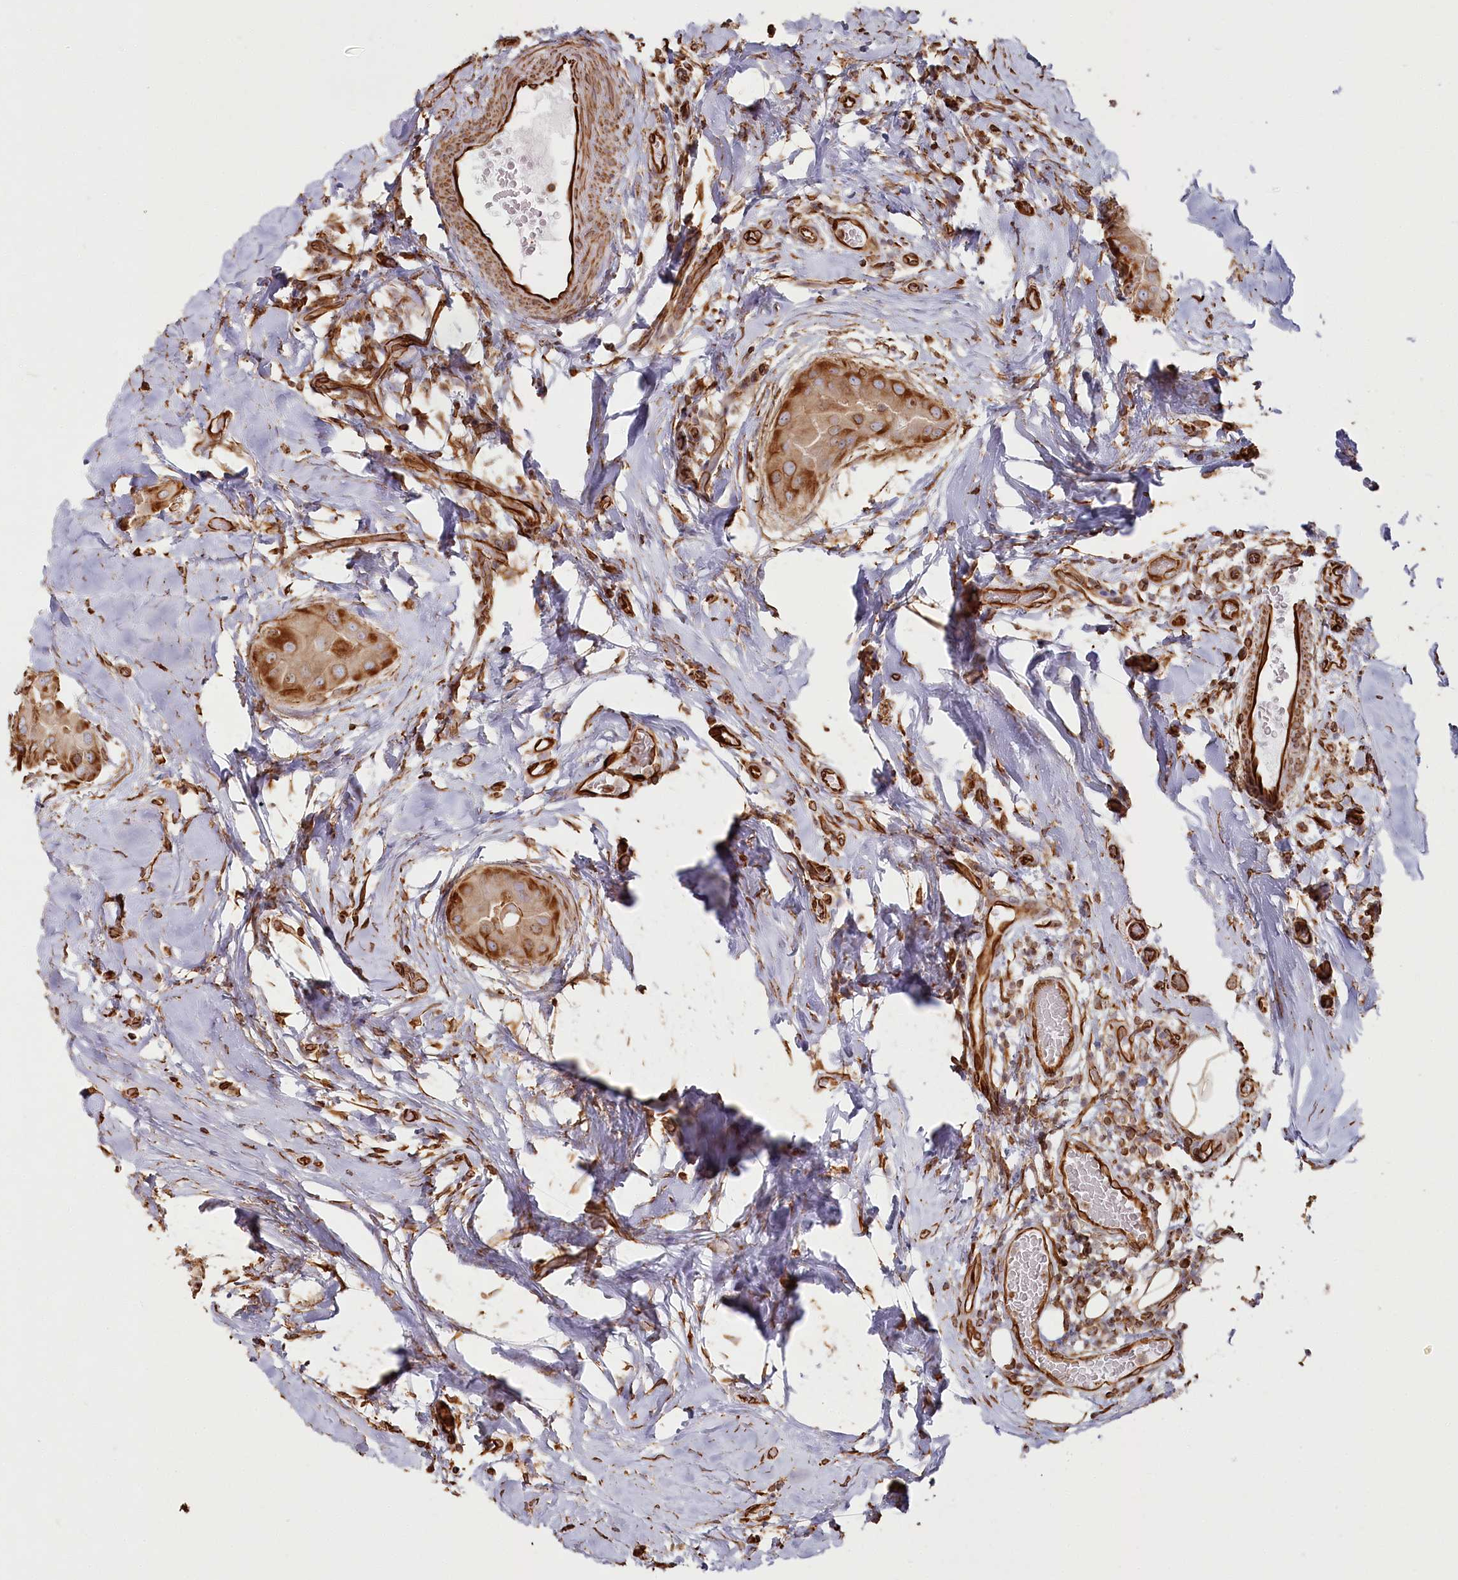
{"staining": {"intensity": "moderate", "quantity": ">75%", "location": "cytoplasmic/membranous"}, "tissue": "thyroid cancer", "cell_type": "Tumor cells", "image_type": "cancer", "snomed": [{"axis": "morphology", "description": "Papillary adenocarcinoma, NOS"}, {"axis": "topography", "description": "Thyroid gland"}], "caption": "DAB immunohistochemical staining of human thyroid cancer shows moderate cytoplasmic/membranous protein positivity in about >75% of tumor cells.", "gene": "TTC1", "patient": {"sex": "male", "age": 33}}